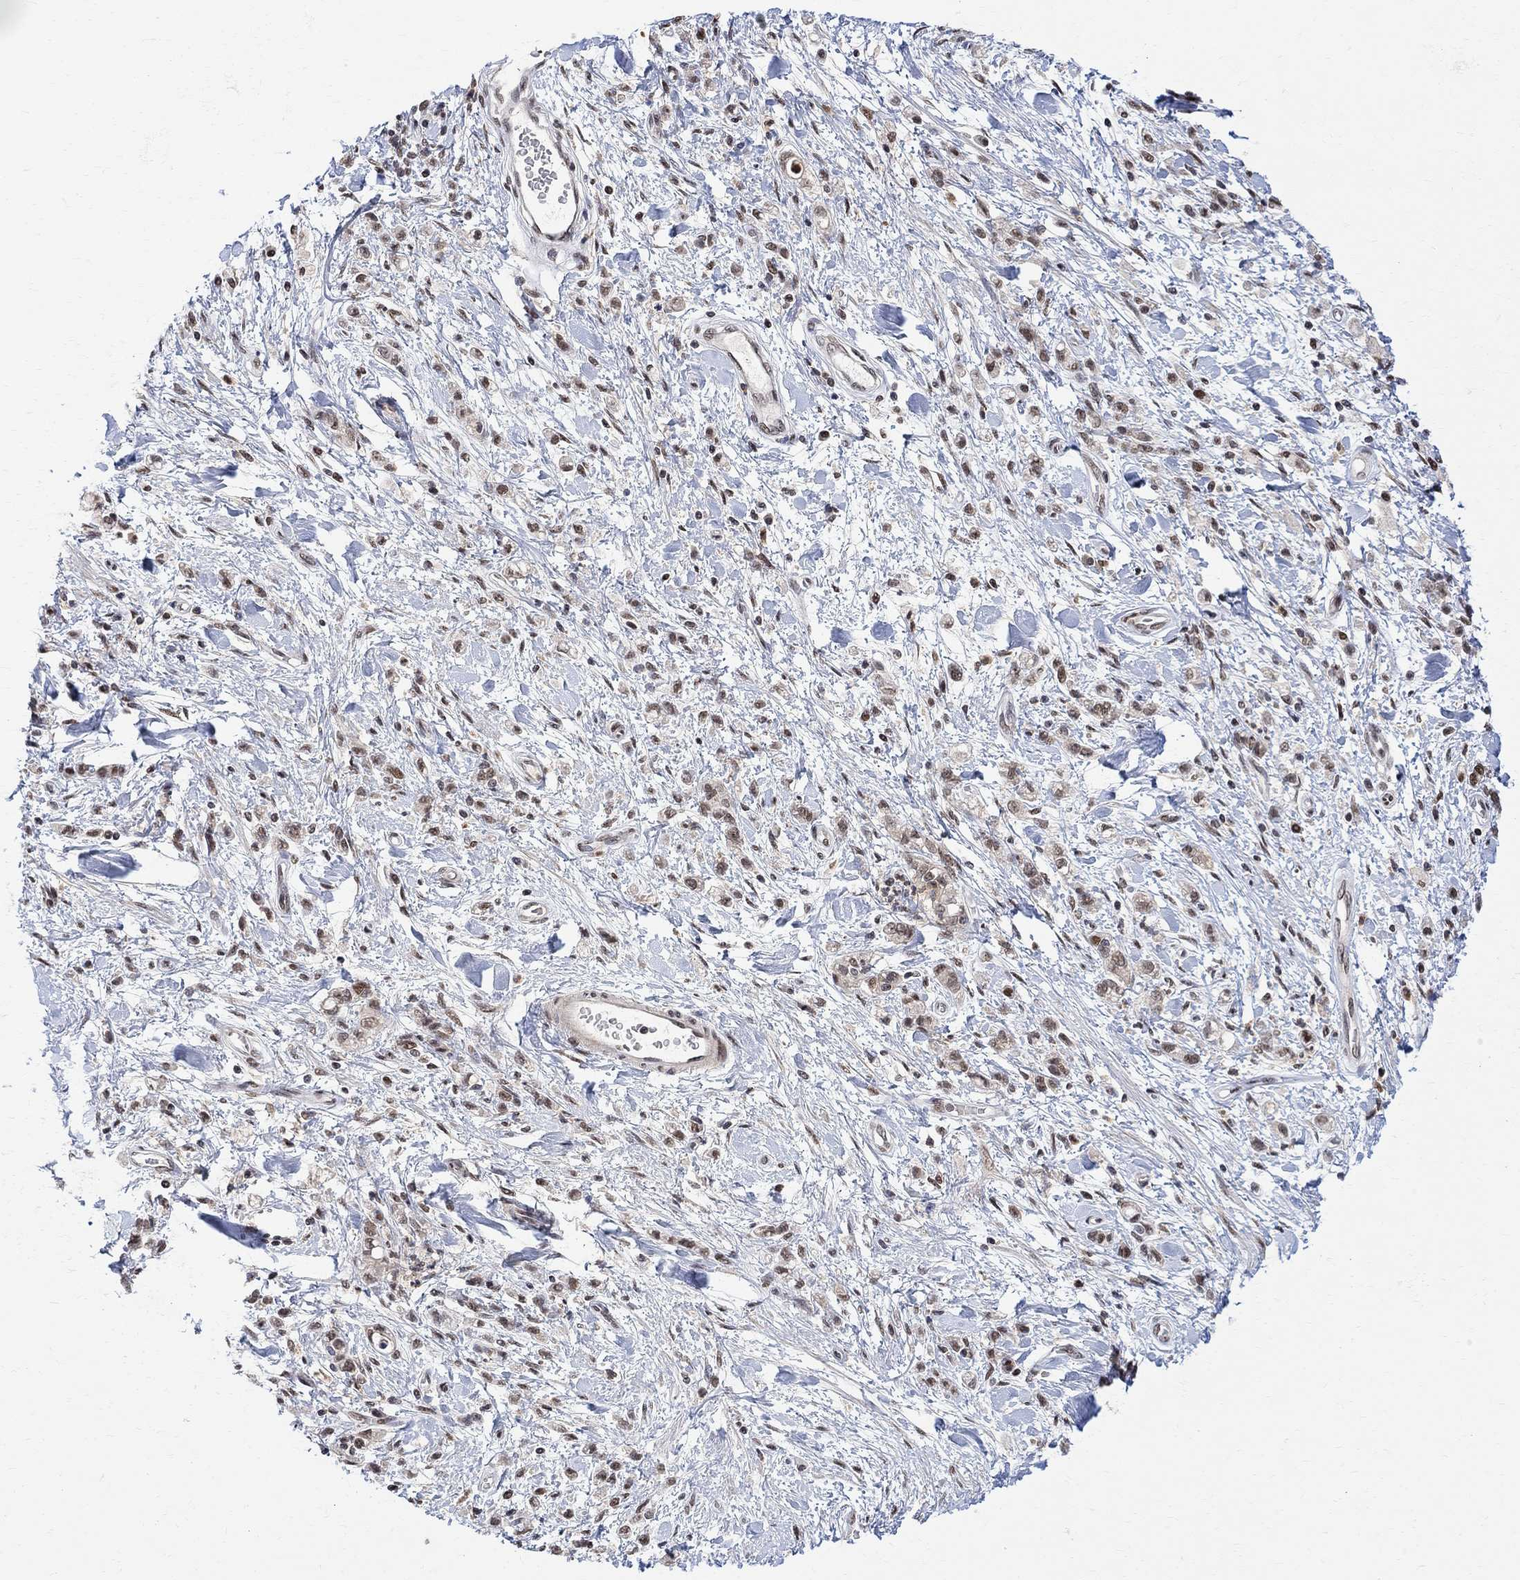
{"staining": {"intensity": "moderate", "quantity": "<25%", "location": "nuclear"}, "tissue": "stomach cancer", "cell_type": "Tumor cells", "image_type": "cancer", "snomed": [{"axis": "morphology", "description": "Adenocarcinoma, NOS"}, {"axis": "topography", "description": "Stomach"}], "caption": "An image showing moderate nuclear positivity in approximately <25% of tumor cells in stomach adenocarcinoma, as visualized by brown immunohistochemical staining.", "gene": "E4F1", "patient": {"sex": "male", "age": 77}}